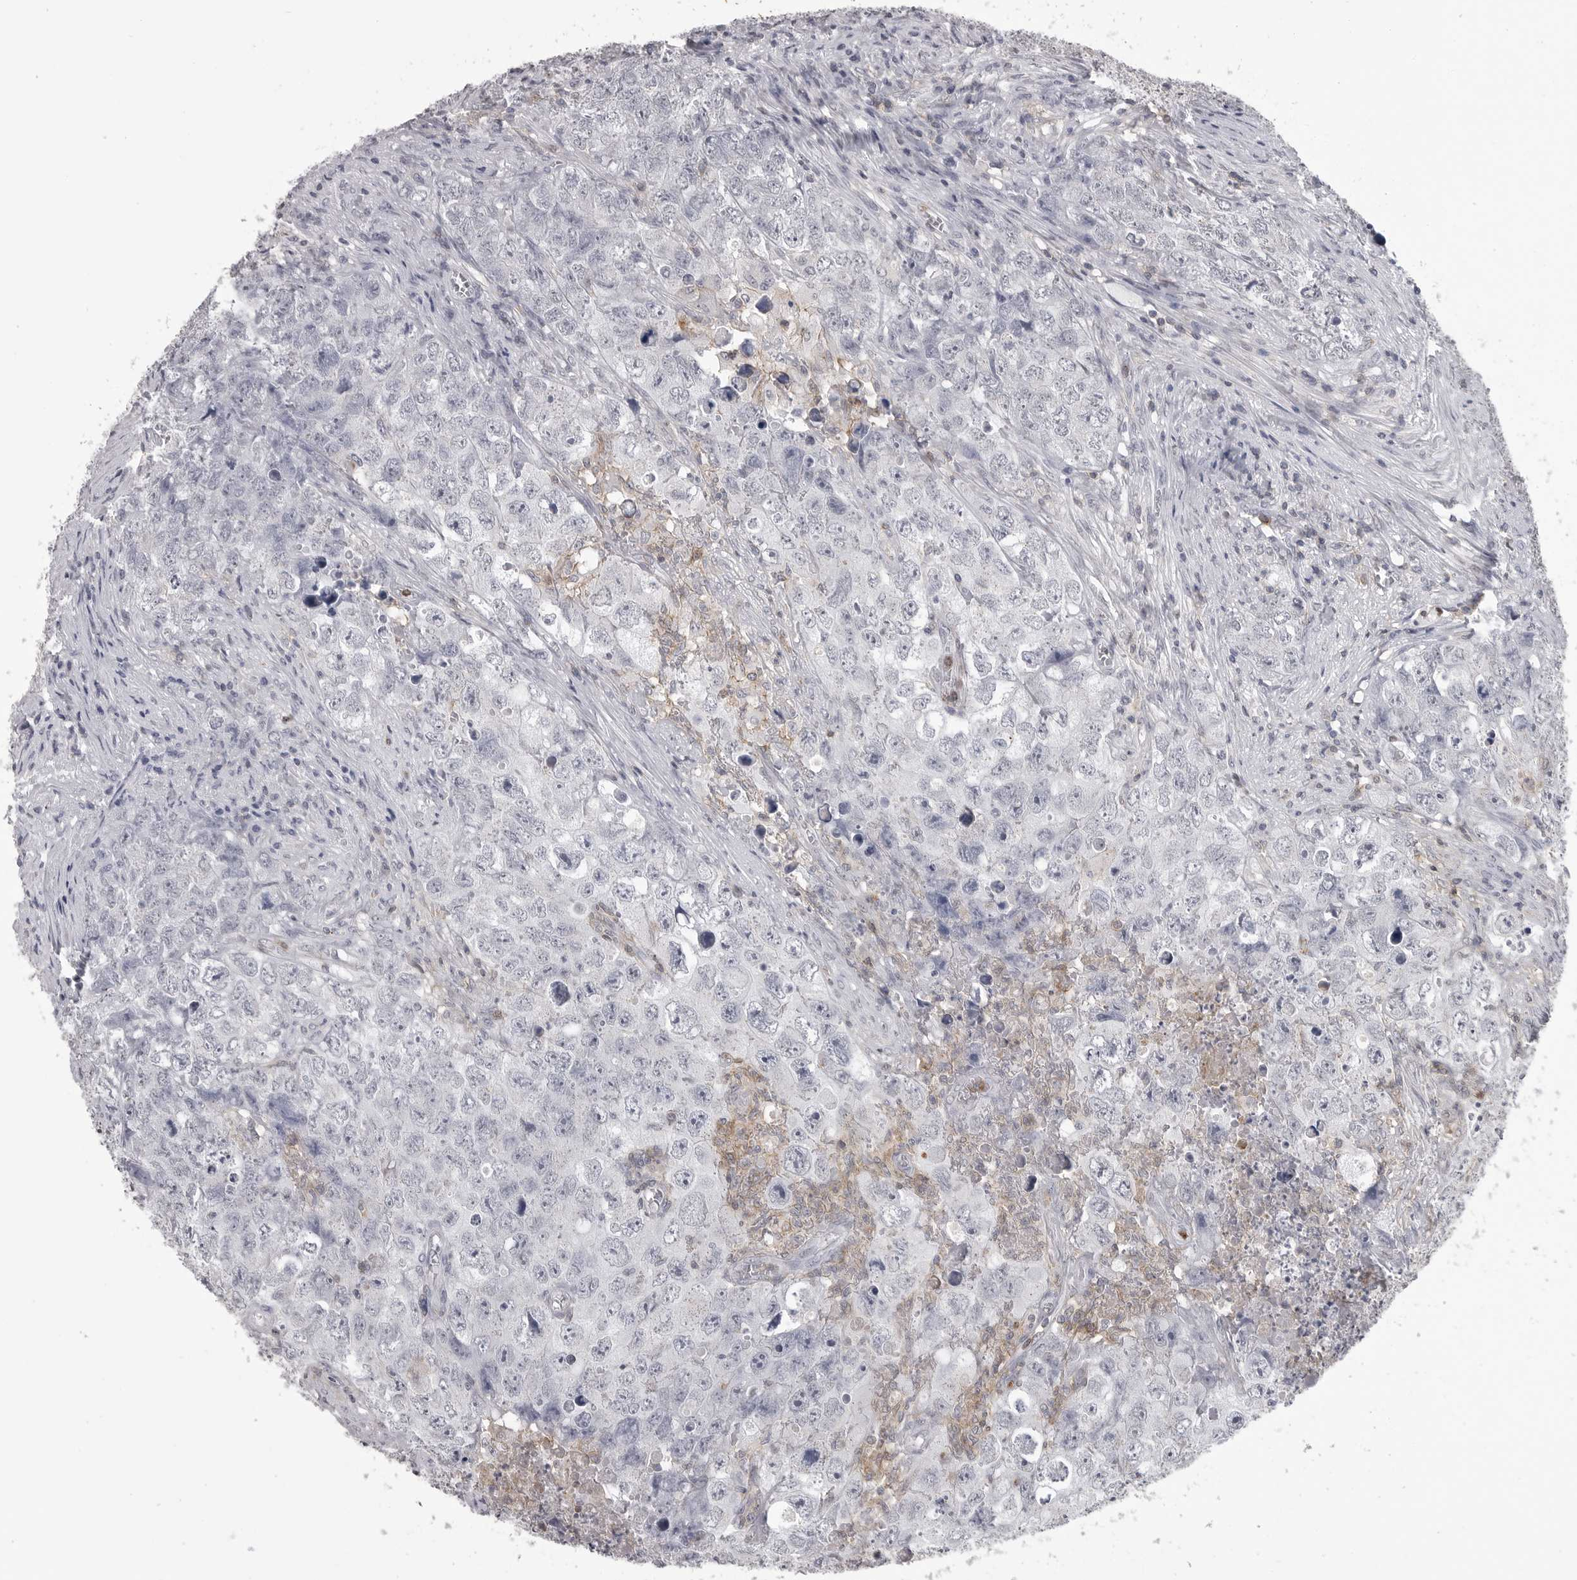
{"staining": {"intensity": "negative", "quantity": "none", "location": "none"}, "tissue": "testis cancer", "cell_type": "Tumor cells", "image_type": "cancer", "snomed": [{"axis": "morphology", "description": "Seminoma, NOS"}, {"axis": "morphology", "description": "Carcinoma, Embryonal, NOS"}, {"axis": "topography", "description": "Testis"}], "caption": "A photomicrograph of human testis cancer is negative for staining in tumor cells. (IHC, brightfield microscopy, high magnification).", "gene": "ITGAL", "patient": {"sex": "male", "age": 43}}